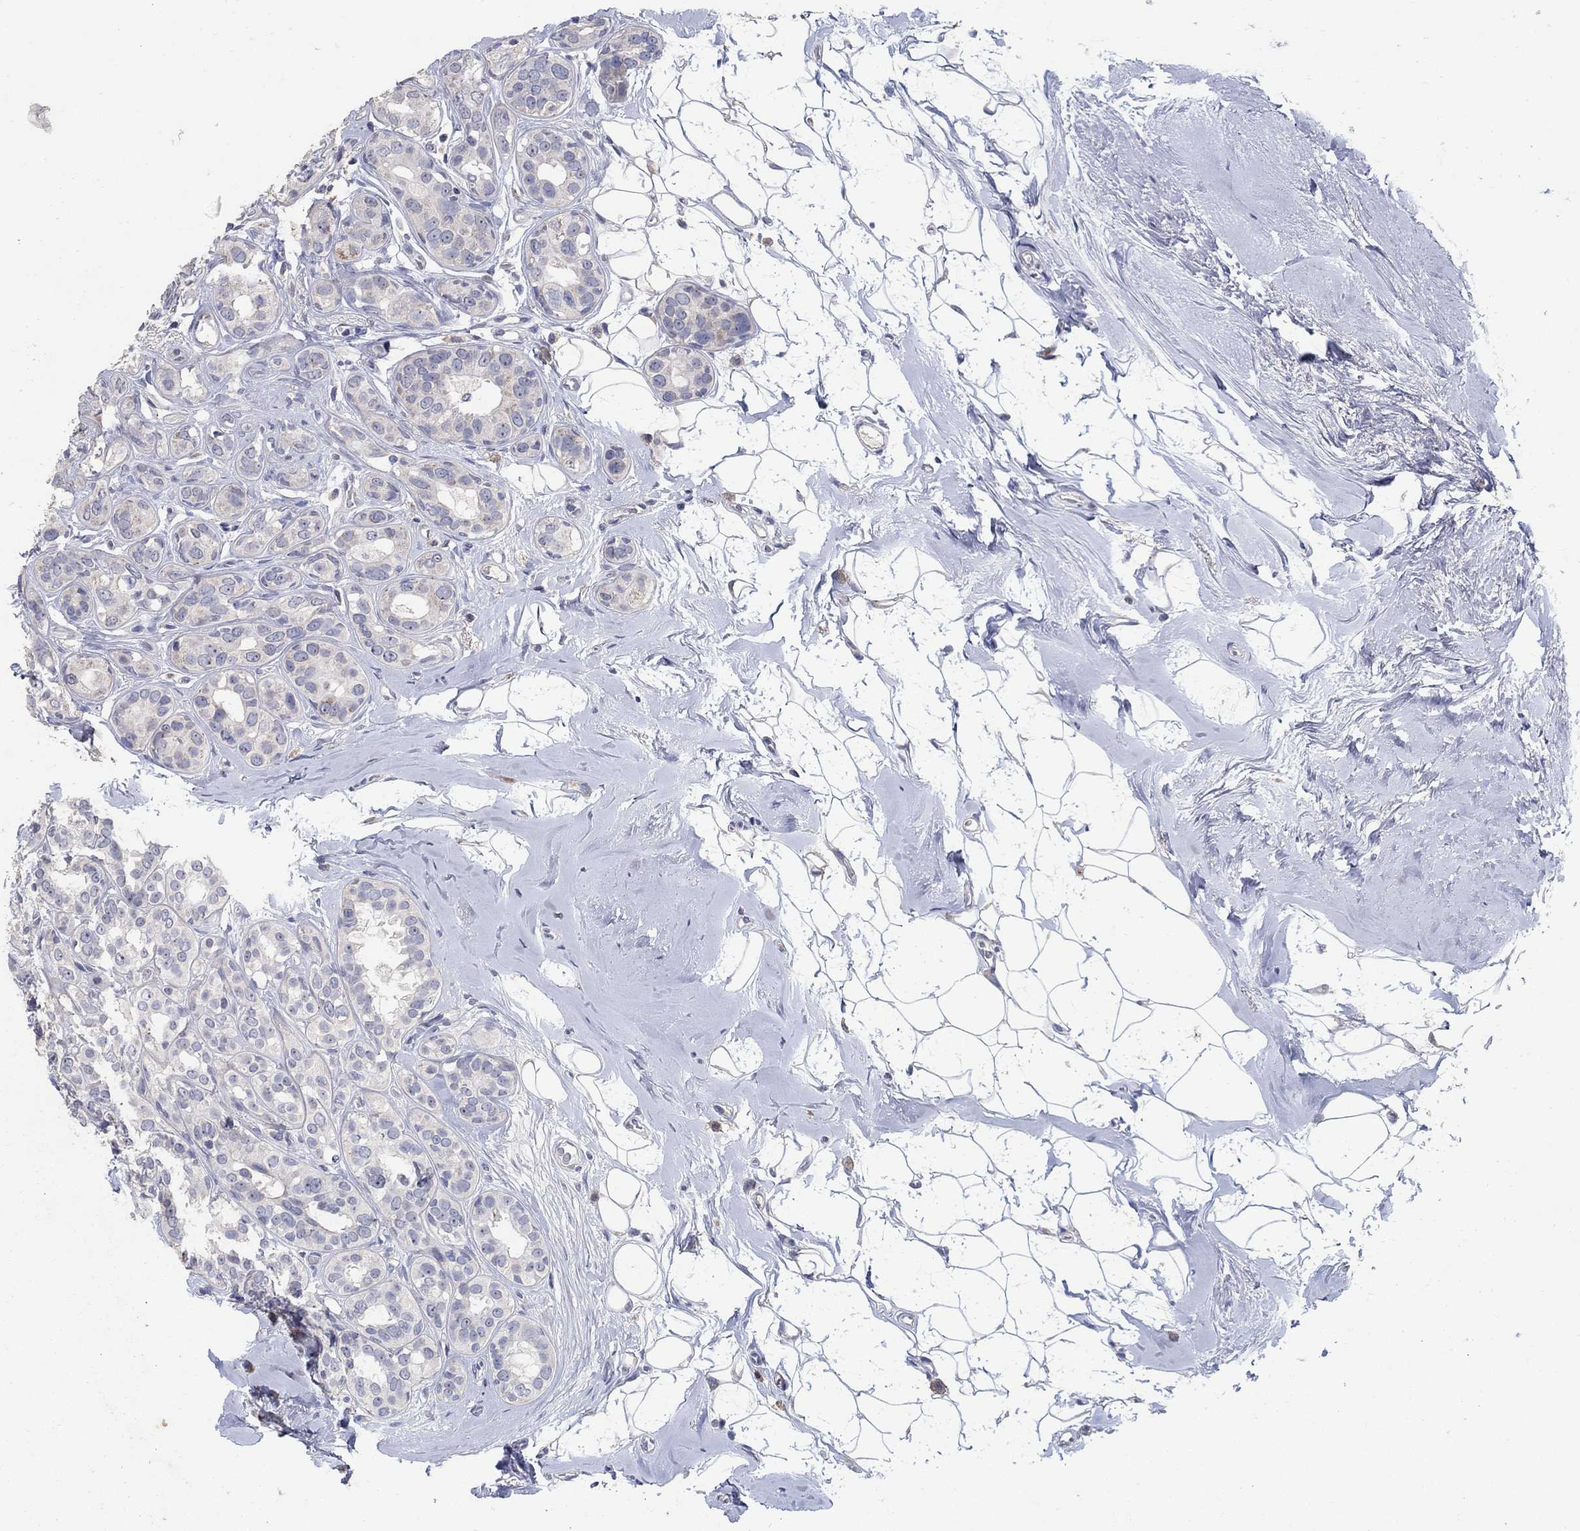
{"staining": {"intensity": "moderate", "quantity": "<25%", "location": "cytoplasmic/membranous"}, "tissue": "breast cancer", "cell_type": "Tumor cells", "image_type": "cancer", "snomed": [{"axis": "morphology", "description": "Duct carcinoma"}, {"axis": "topography", "description": "Breast"}], "caption": "Human breast cancer (intraductal carcinoma) stained for a protein (brown) shows moderate cytoplasmic/membranous positive staining in approximately <25% of tumor cells.", "gene": "HMX2", "patient": {"sex": "female", "age": 55}}